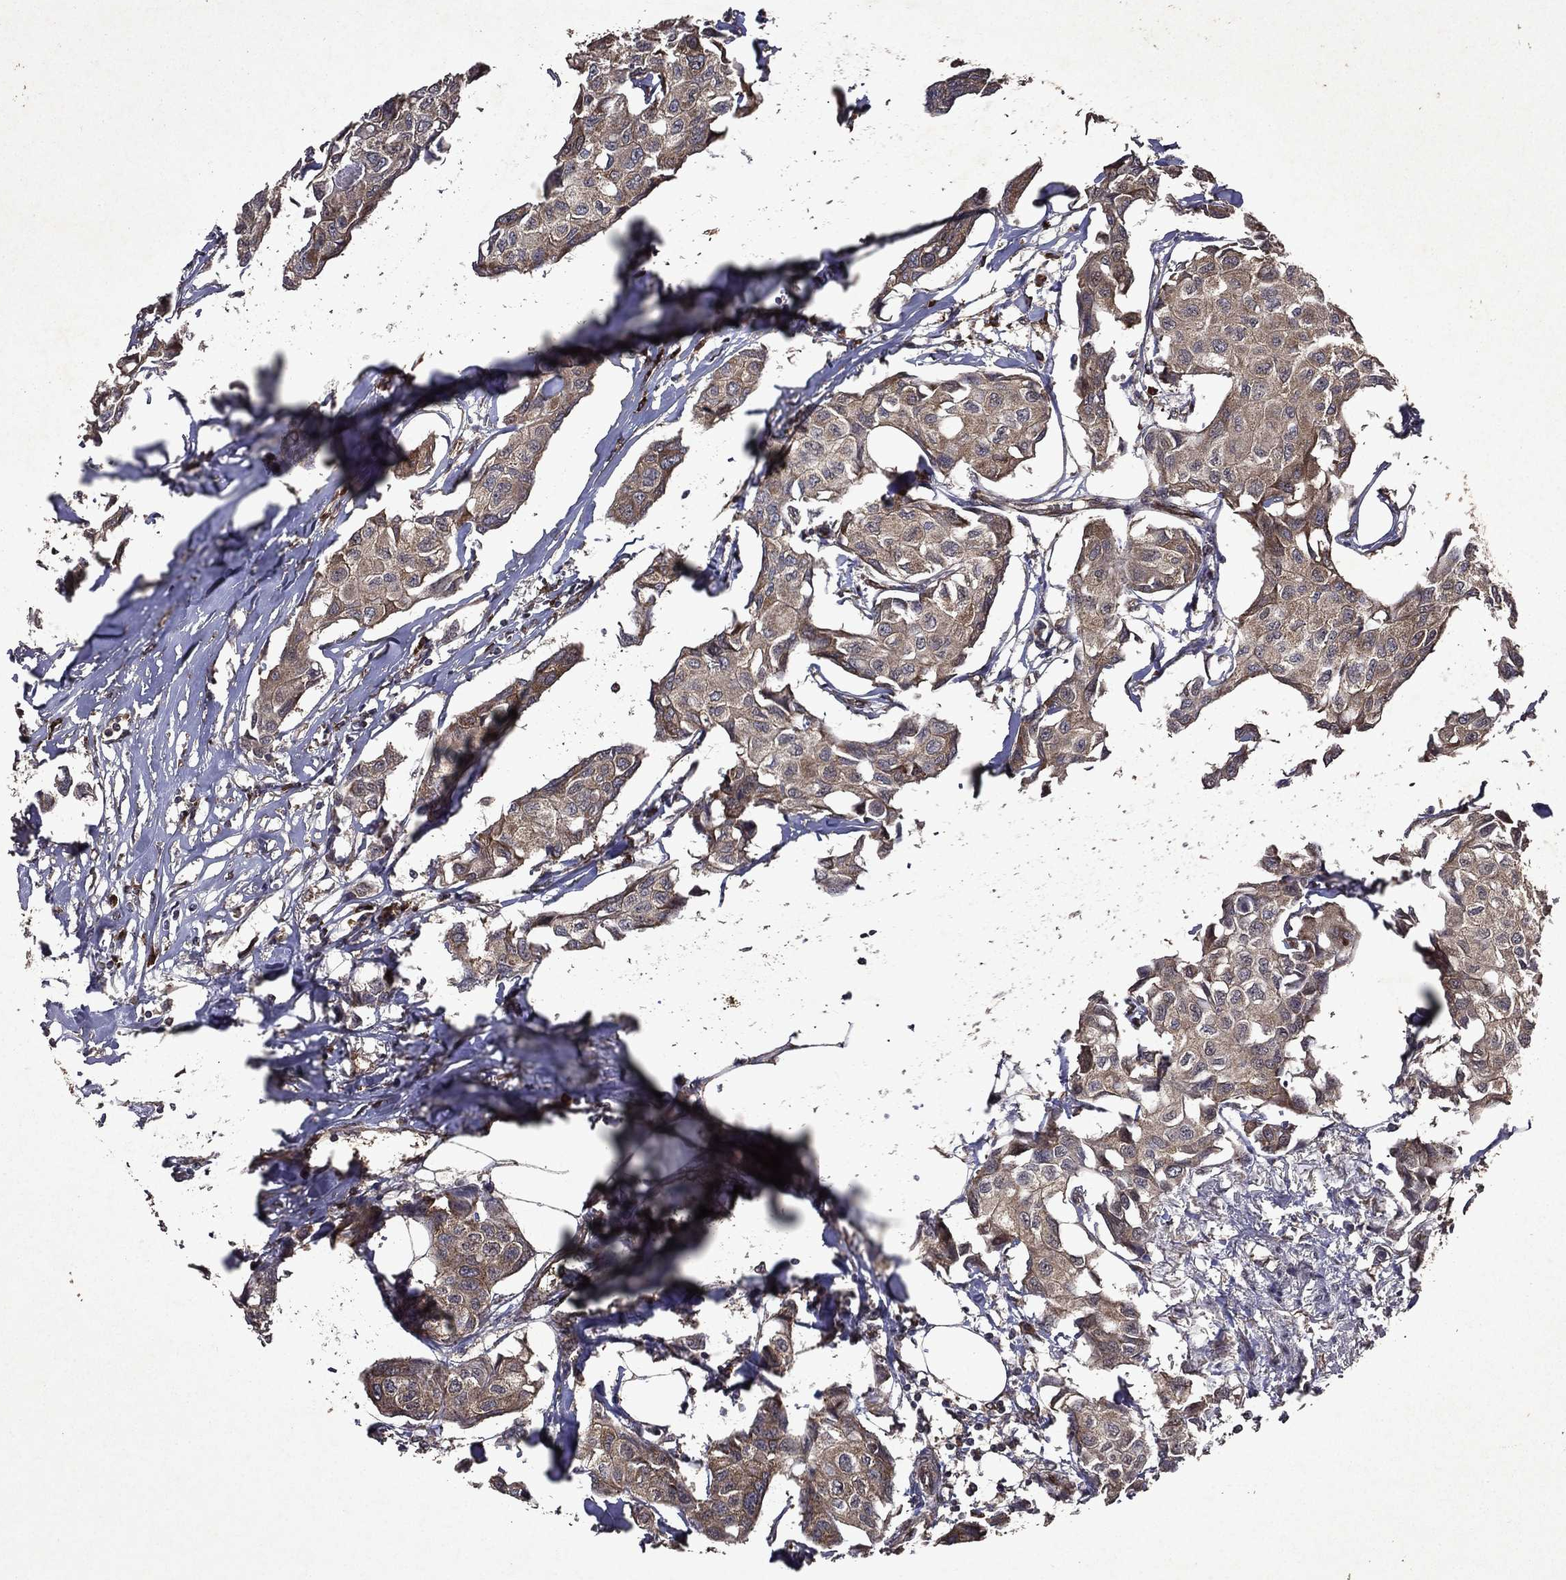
{"staining": {"intensity": "weak", "quantity": ">75%", "location": "cytoplasmic/membranous"}, "tissue": "breast cancer", "cell_type": "Tumor cells", "image_type": "cancer", "snomed": [{"axis": "morphology", "description": "Duct carcinoma"}, {"axis": "topography", "description": "Breast"}], "caption": "This is an image of immunohistochemistry (IHC) staining of breast cancer, which shows weak staining in the cytoplasmic/membranous of tumor cells.", "gene": "EIF2B4", "patient": {"sex": "female", "age": 80}}